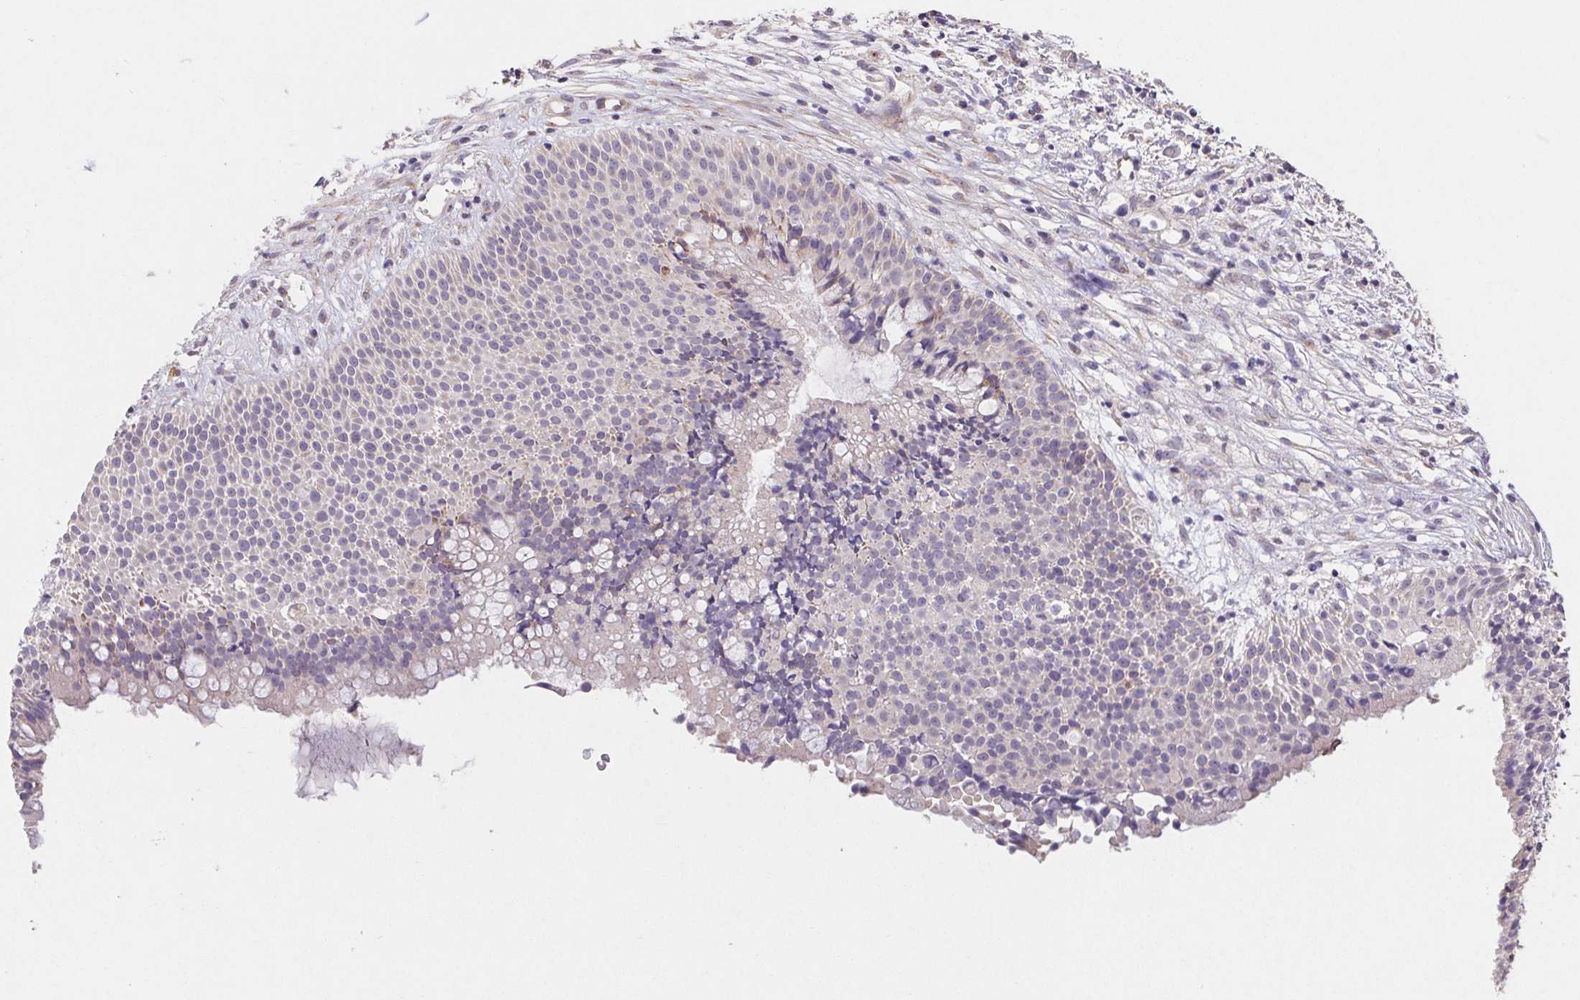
{"staining": {"intensity": "moderate", "quantity": "25%-75%", "location": "cytoplasmic/membranous"}, "tissue": "nasopharynx", "cell_type": "Respiratory epithelial cells", "image_type": "normal", "snomed": [{"axis": "morphology", "description": "Normal tissue, NOS"}, {"axis": "topography", "description": "Nasopharynx"}], "caption": "High-magnification brightfield microscopy of benign nasopharynx stained with DAB (brown) and counterstained with hematoxylin (blue). respiratory epithelial cells exhibit moderate cytoplasmic/membranous staining is identified in approximately25%-75% of cells. (IHC, brightfield microscopy, high magnification).", "gene": "GRM2", "patient": {"sex": "male", "age": 67}}